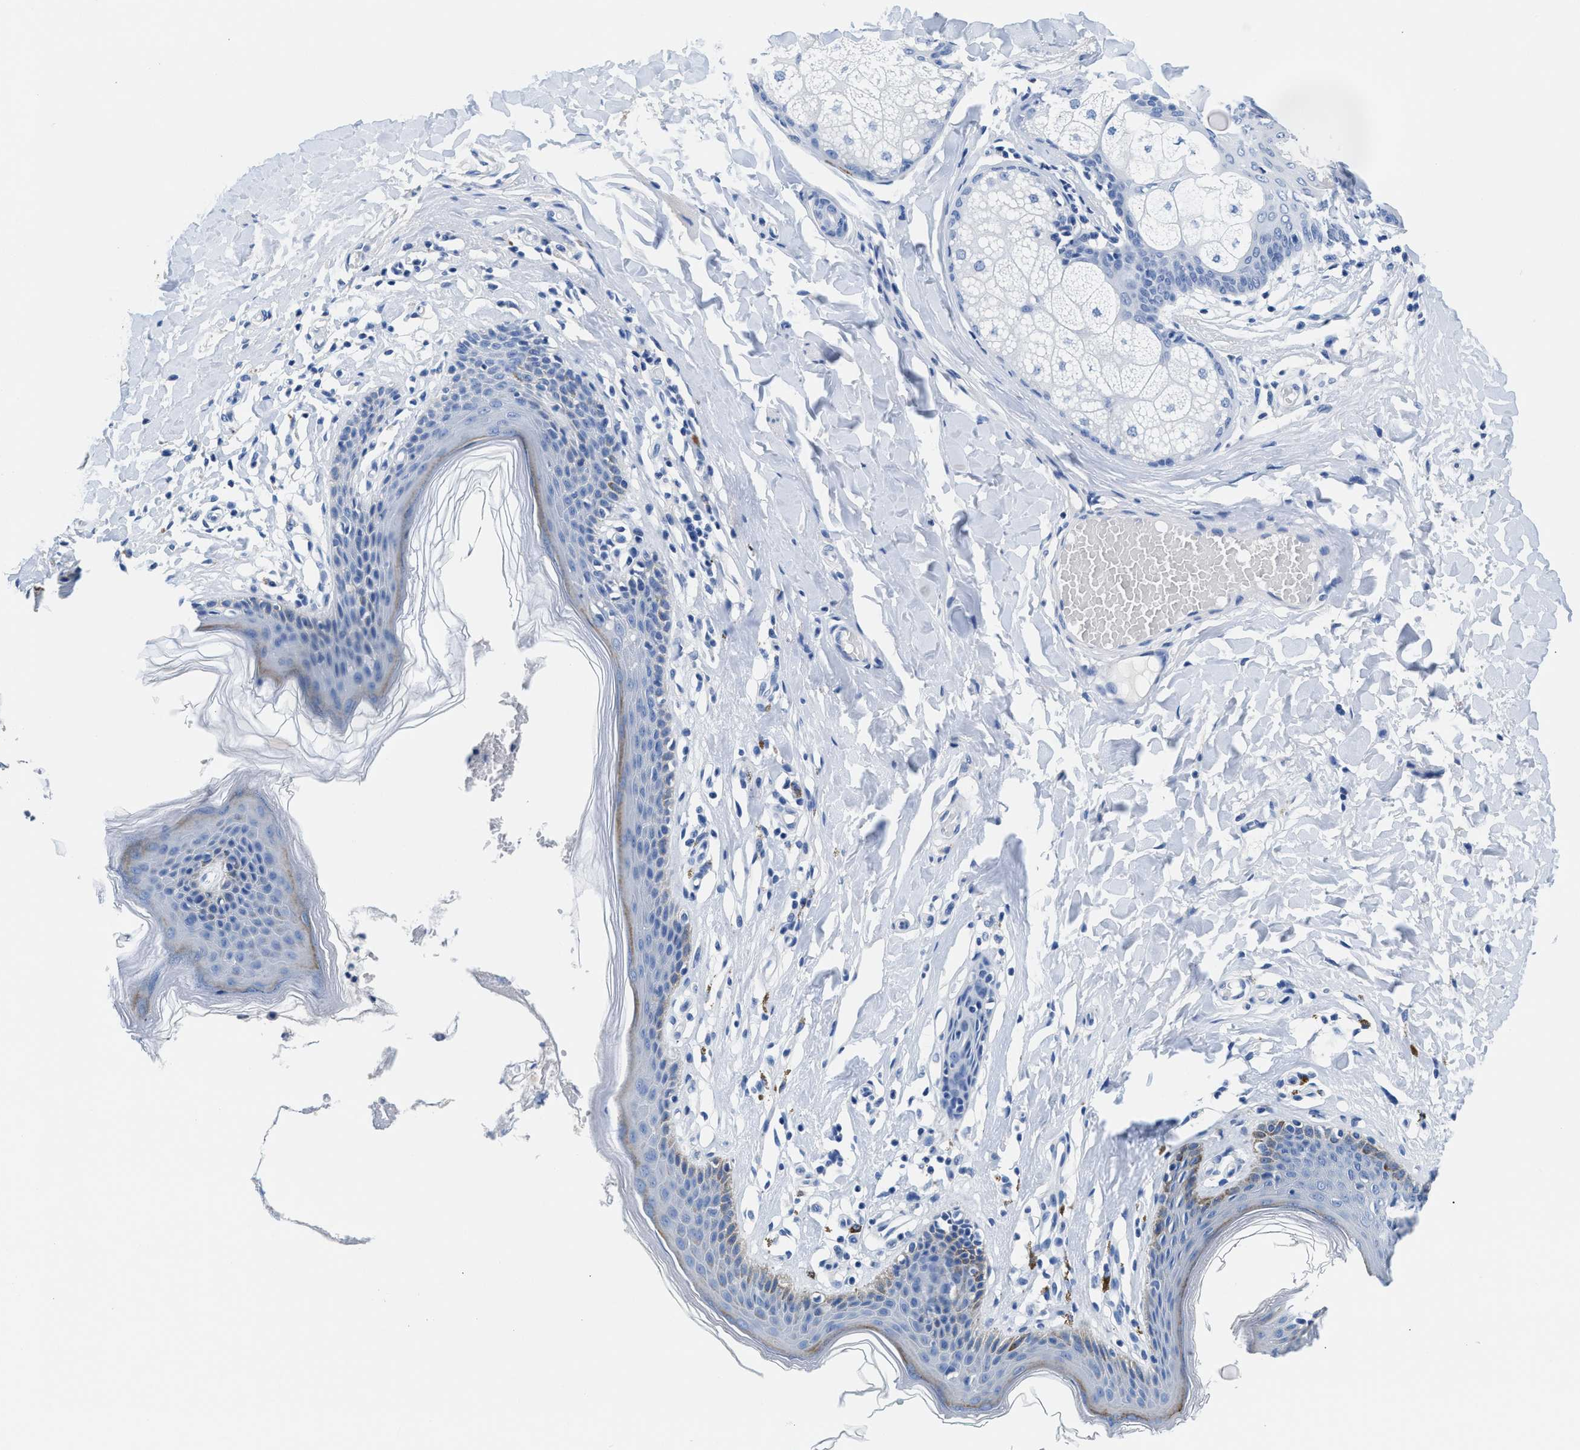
{"staining": {"intensity": "moderate", "quantity": "<25%", "location": "cytoplasmic/membranous"}, "tissue": "skin", "cell_type": "Epidermal cells", "image_type": "normal", "snomed": [{"axis": "morphology", "description": "Normal tissue, NOS"}, {"axis": "topography", "description": "Vulva"}], "caption": "DAB immunohistochemical staining of normal human skin reveals moderate cytoplasmic/membranous protein positivity in approximately <25% of epidermal cells.", "gene": "SLFN13", "patient": {"sex": "female", "age": 66}}